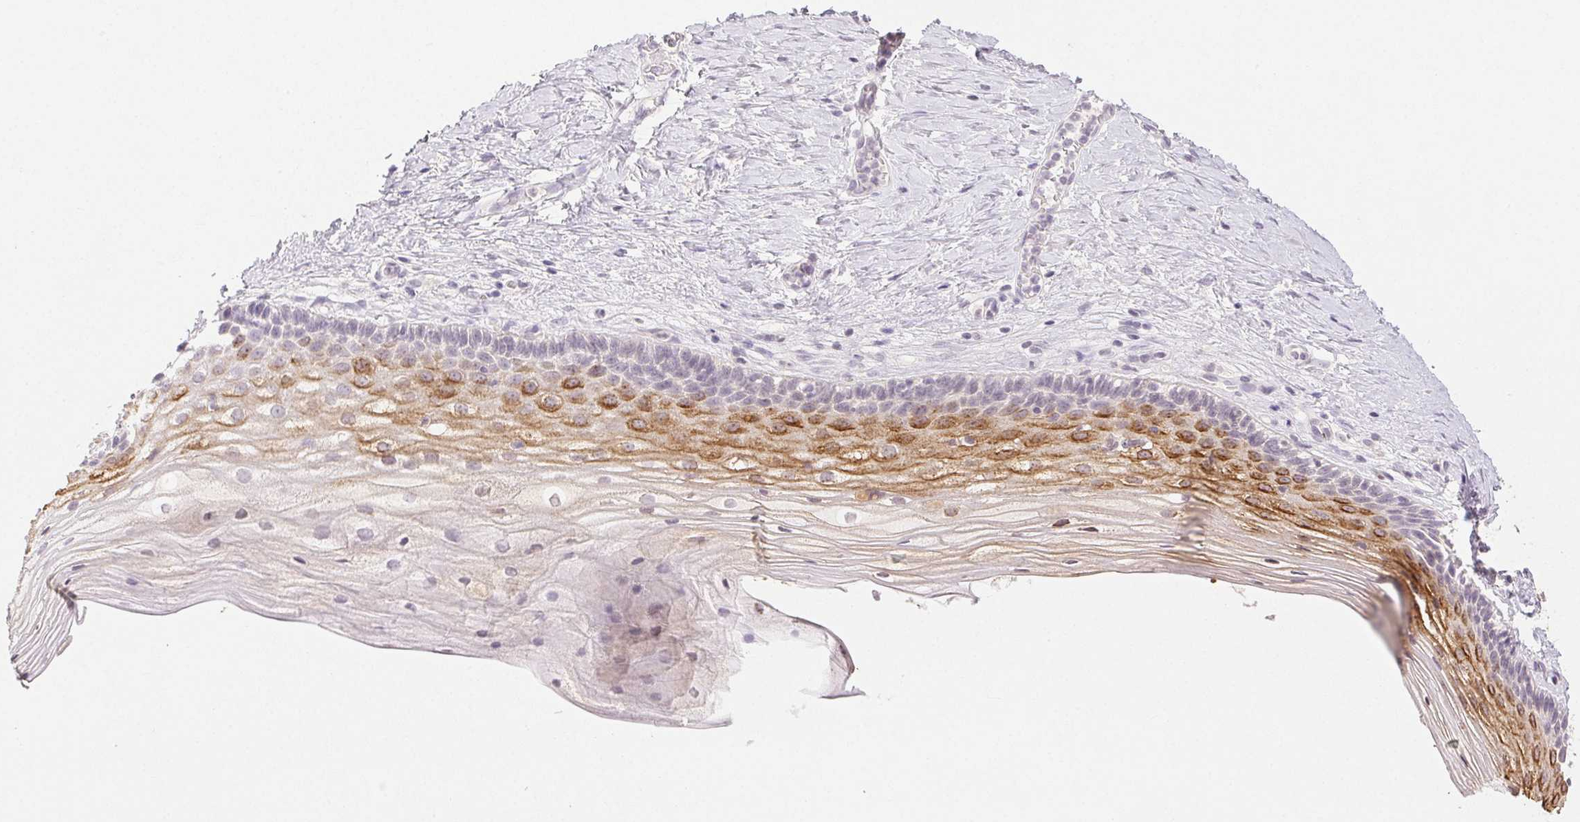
{"staining": {"intensity": "moderate", "quantity": "25%-75%", "location": "cytoplasmic/membranous"}, "tissue": "vagina", "cell_type": "Squamous epithelial cells", "image_type": "normal", "snomed": [{"axis": "morphology", "description": "Normal tissue, NOS"}, {"axis": "topography", "description": "Vagina"}], "caption": "Moderate cytoplasmic/membranous protein expression is seen in about 25%-75% of squamous epithelial cells in vagina.", "gene": "PI3", "patient": {"sex": "female", "age": 45}}